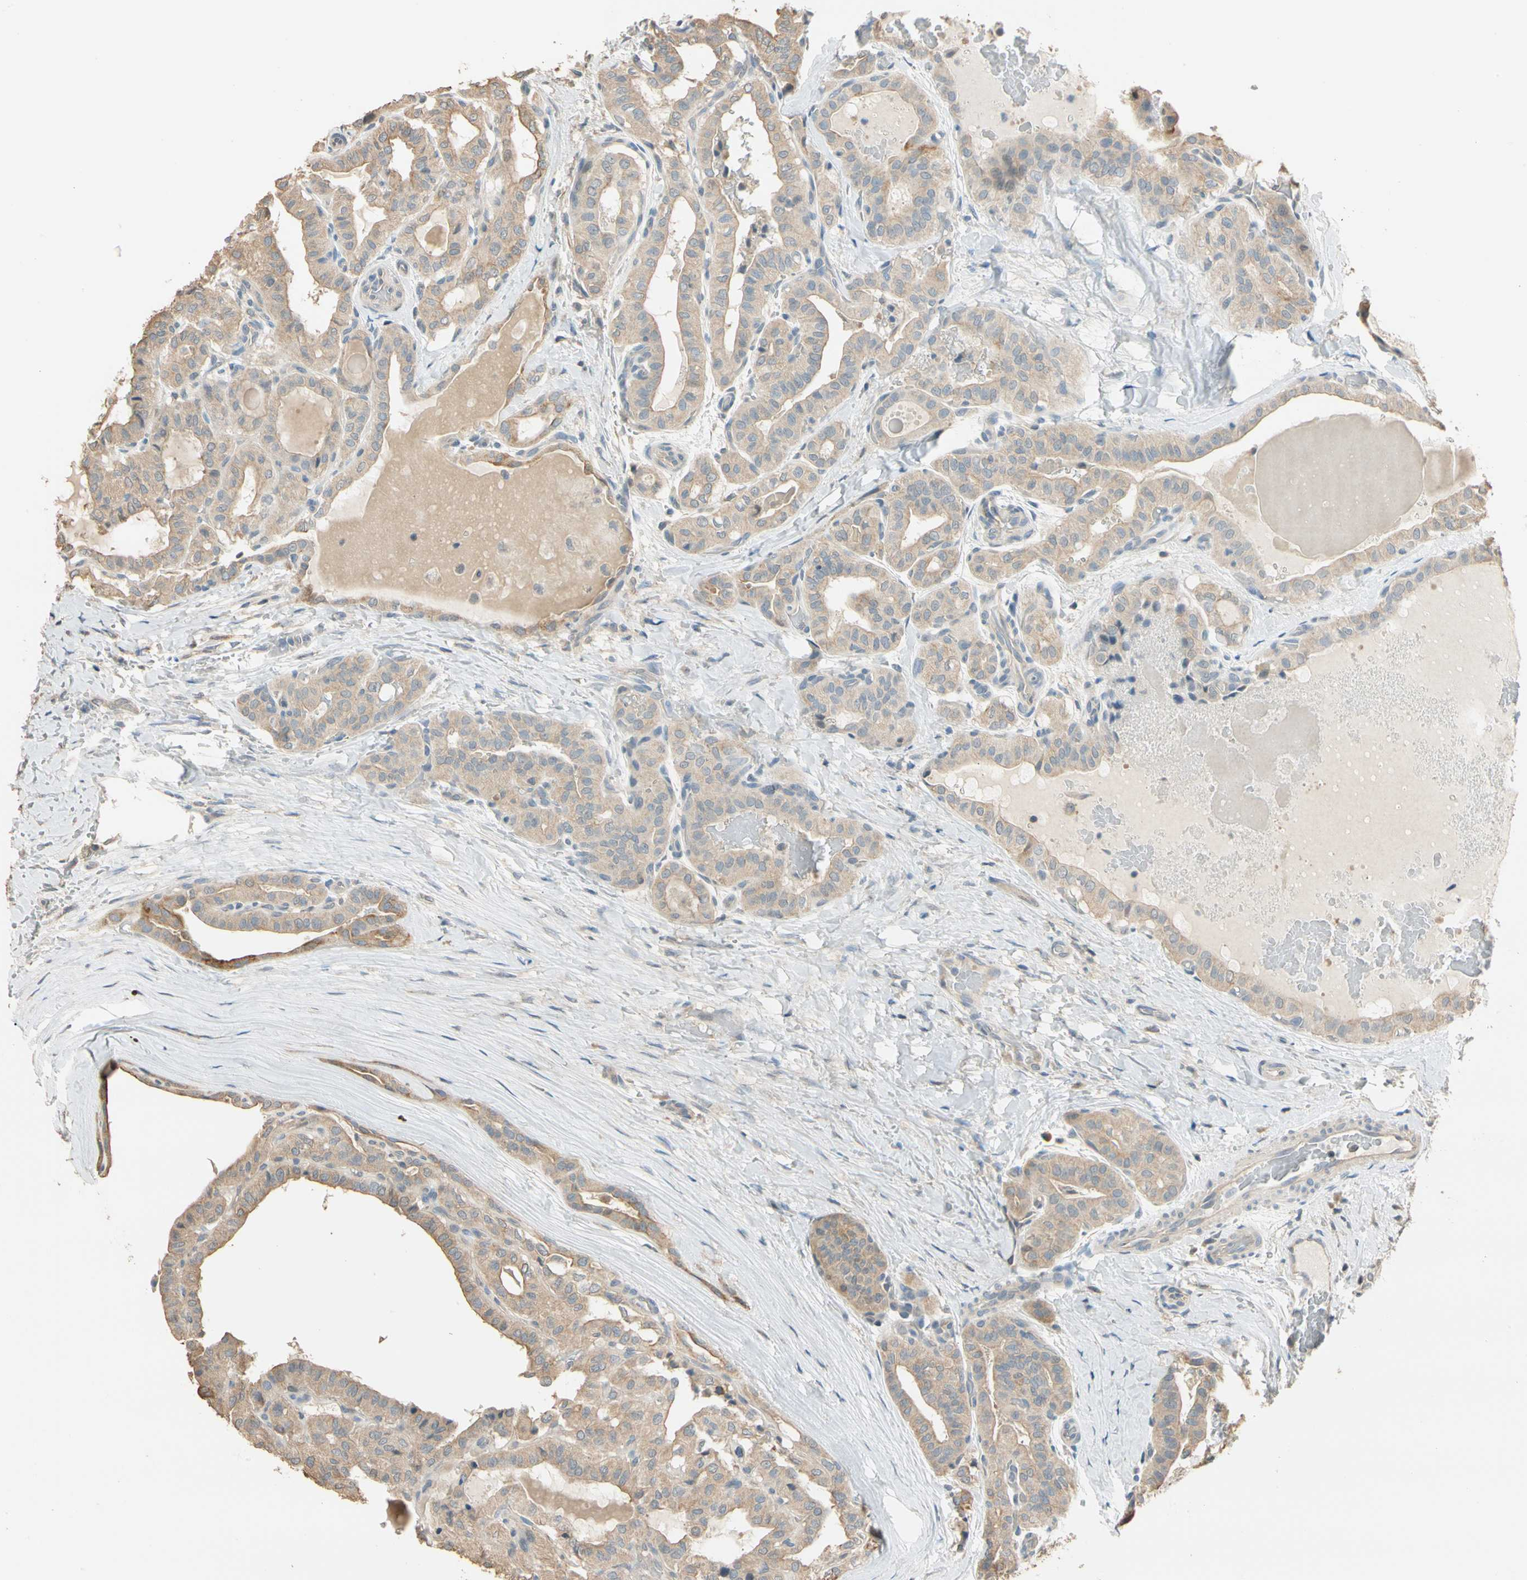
{"staining": {"intensity": "moderate", "quantity": ">75%", "location": "cytoplasmic/membranous"}, "tissue": "thyroid cancer", "cell_type": "Tumor cells", "image_type": "cancer", "snomed": [{"axis": "morphology", "description": "Papillary adenocarcinoma, NOS"}, {"axis": "topography", "description": "Thyroid gland"}], "caption": "Tumor cells display medium levels of moderate cytoplasmic/membranous staining in about >75% of cells in thyroid cancer (papillary adenocarcinoma).", "gene": "MAP3K7", "patient": {"sex": "male", "age": 77}}